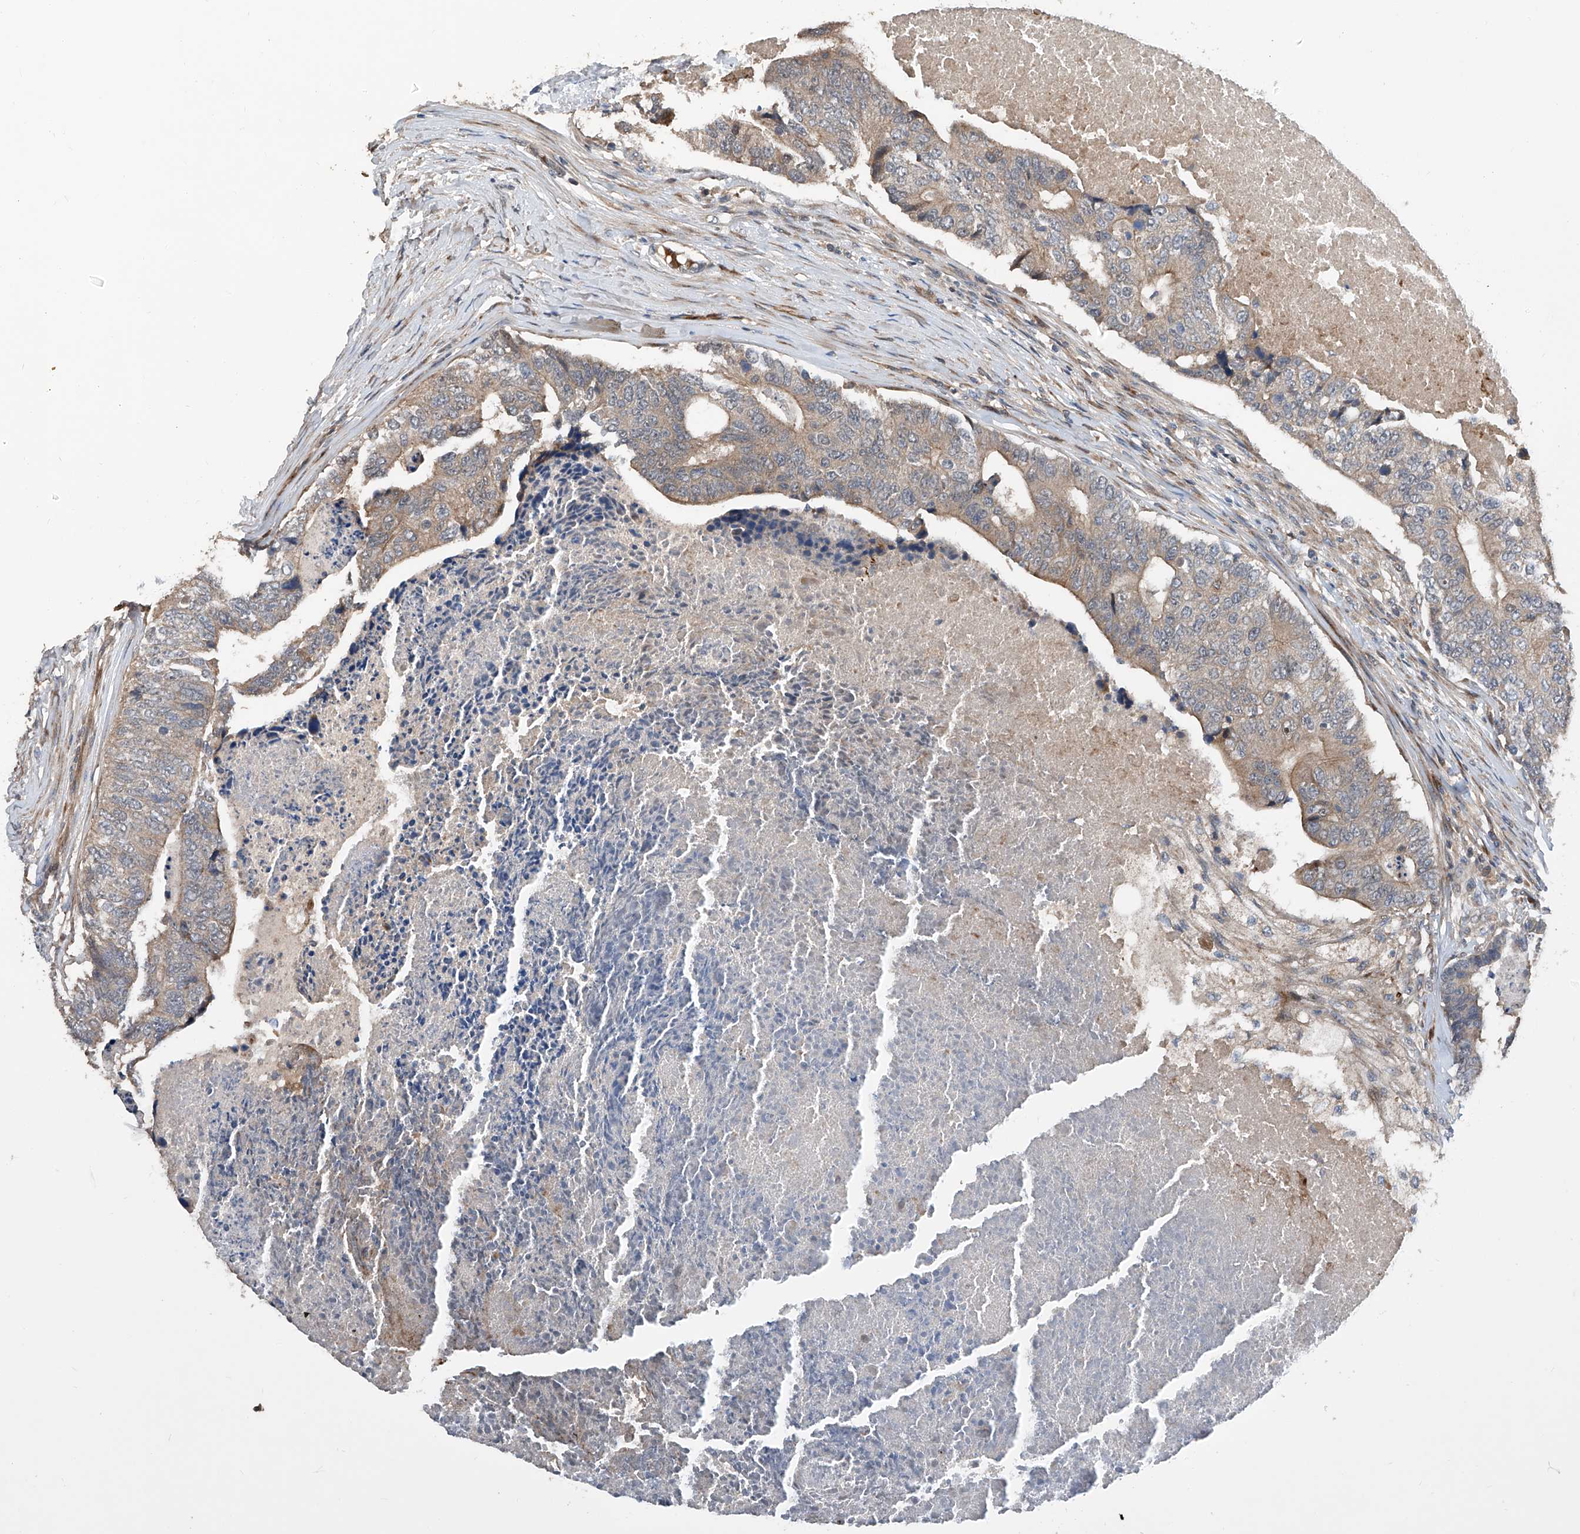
{"staining": {"intensity": "weak", "quantity": "25%-75%", "location": "cytoplasmic/membranous"}, "tissue": "colorectal cancer", "cell_type": "Tumor cells", "image_type": "cancer", "snomed": [{"axis": "morphology", "description": "Adenocarcinoma, NOS"}, {"axis": "topography", "description": "Colon"}], "caption": "IHC (DAB (3,3'-diaminobenzidine)) staining of human colorectal cancer exhibits weak cytoplasmic/membranous protein staining in about 25%-75% of tumor cells. The protein is shown in brown color, while the nuclei are stained blue.", "gene": "USF3", "patient": {"sex": "female", "age": 67}}